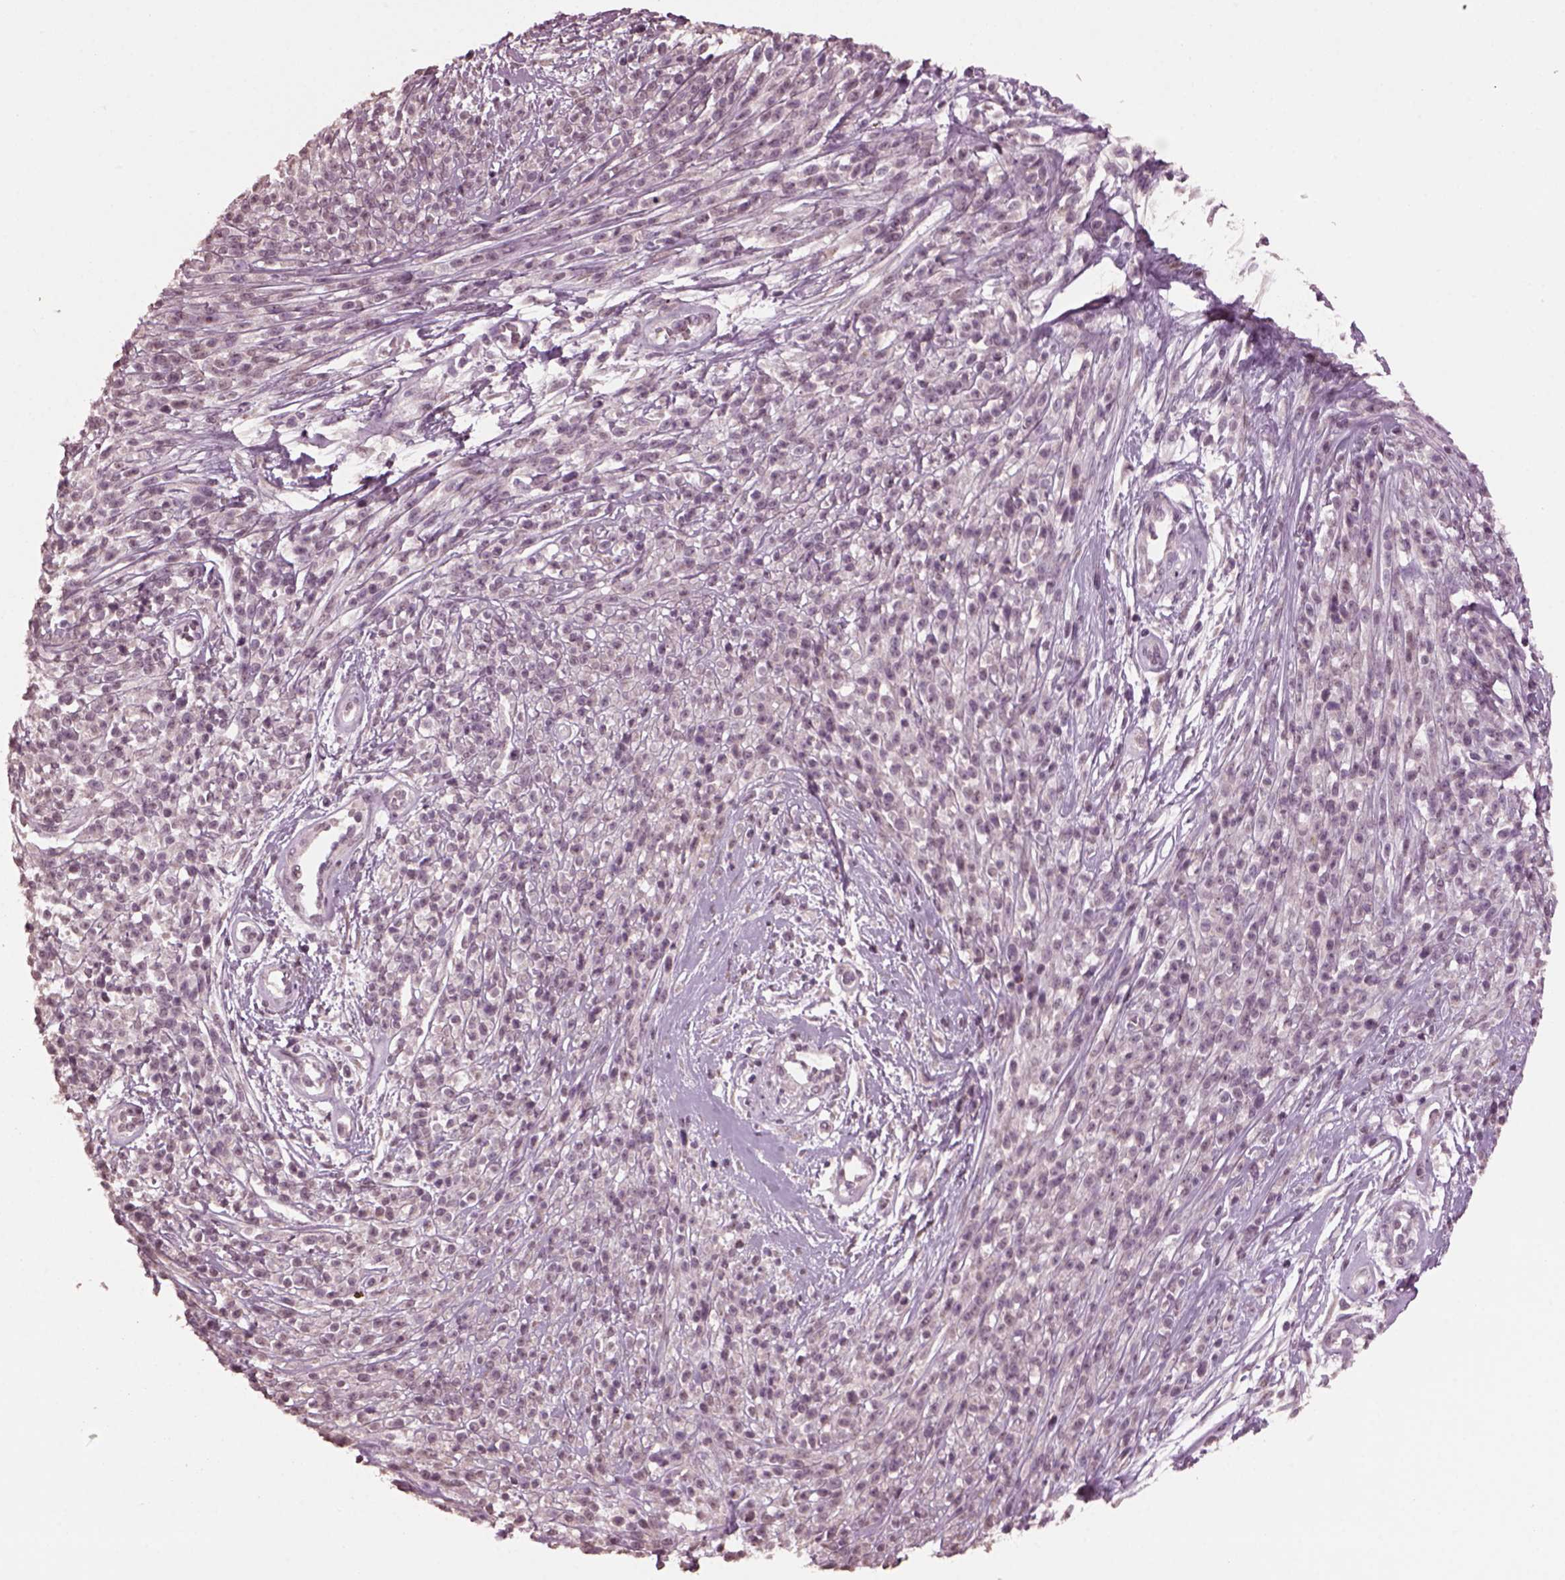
{"staining": {"intensity": "negative", "quantity": "none", "location": "none"}, "tissue": "melanoma", "cell_type": "Tumor cells", "image_type": "cancer", "snomed": [{"axis": "morphology", "description": "Malignant melanoma, NOS"}, {"axis": "topography", "description": "Skin"}, {"axis": "topography", "description": "Skin of trunk"}], "caption": "High magnification brightfield microscopy of malignant melanoma stained with DAB (brown) and counterstained with hematoxylin (blue): tumor cells show no significant expression. (Stains: DAB immunohistochemistry (IHC) with hematoxylin counter stain, Microscopy: brightfield microscopy at high magnification).", "gene": "IL18RAP", "patient": {"sex": "male", "age": 74}}